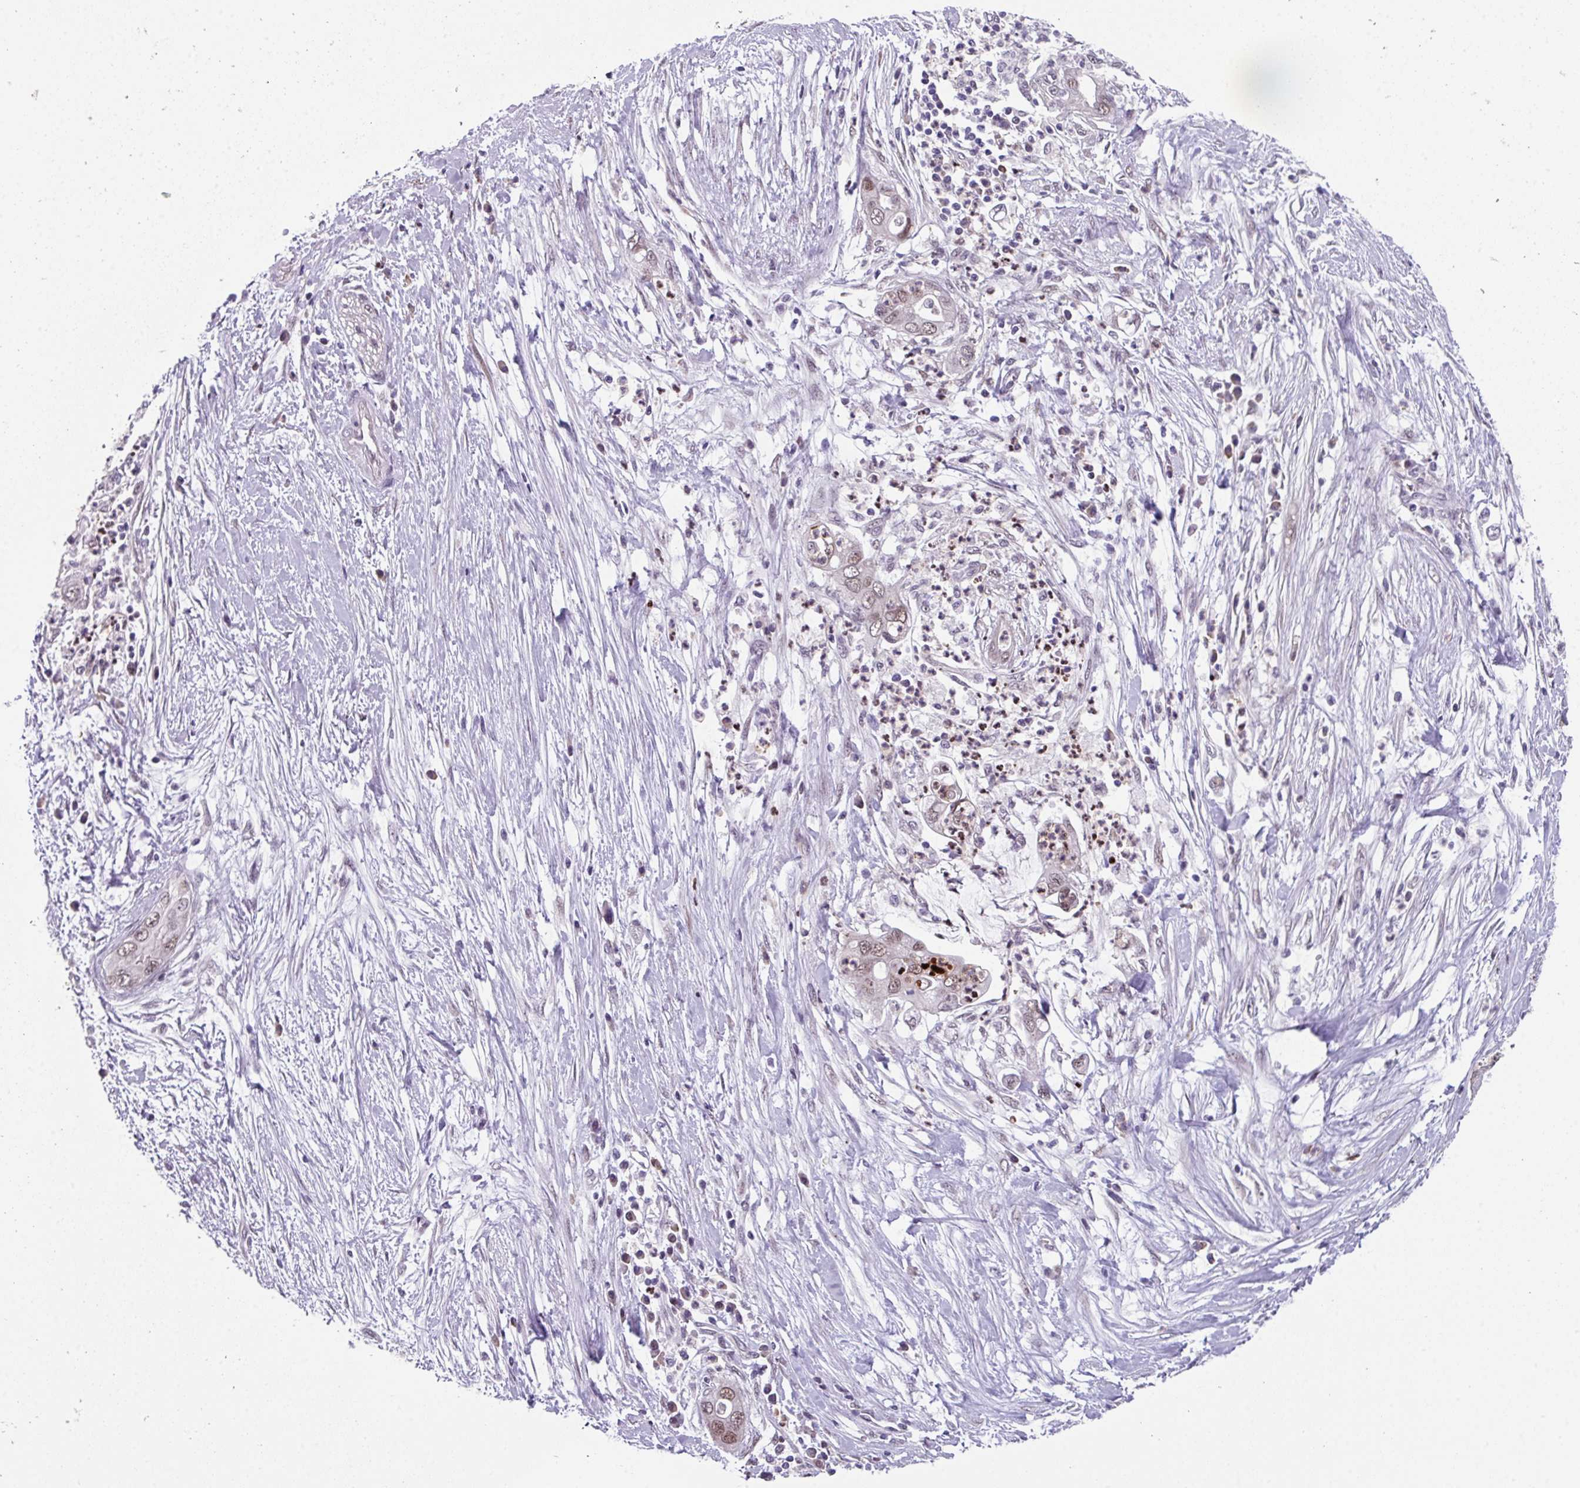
{"staining": {"intensity": "weak", "quantity": ">75%", "location": "nuclear"}, "tissue": "pancreatic cancer", "cell_type": "Tumor cells", "image_type": "cancer", "snomed": [{"axis": "morphology", "description": "Adenocarcinoma, NOS"}, {"axis": "topography", "description": "Pancreas"}], "caption": "Tumor cells show low levels of weak nuclear staining in approximately >75% of cells in pancreatic cancer (adenocarcinoma). The staining was performed using DAB, with brown indicating positive protein expression. Nuclei are stained blue with hematoxylin.", "gene": "ZFP3", "patient": {"sex": "male", "age": 75}}